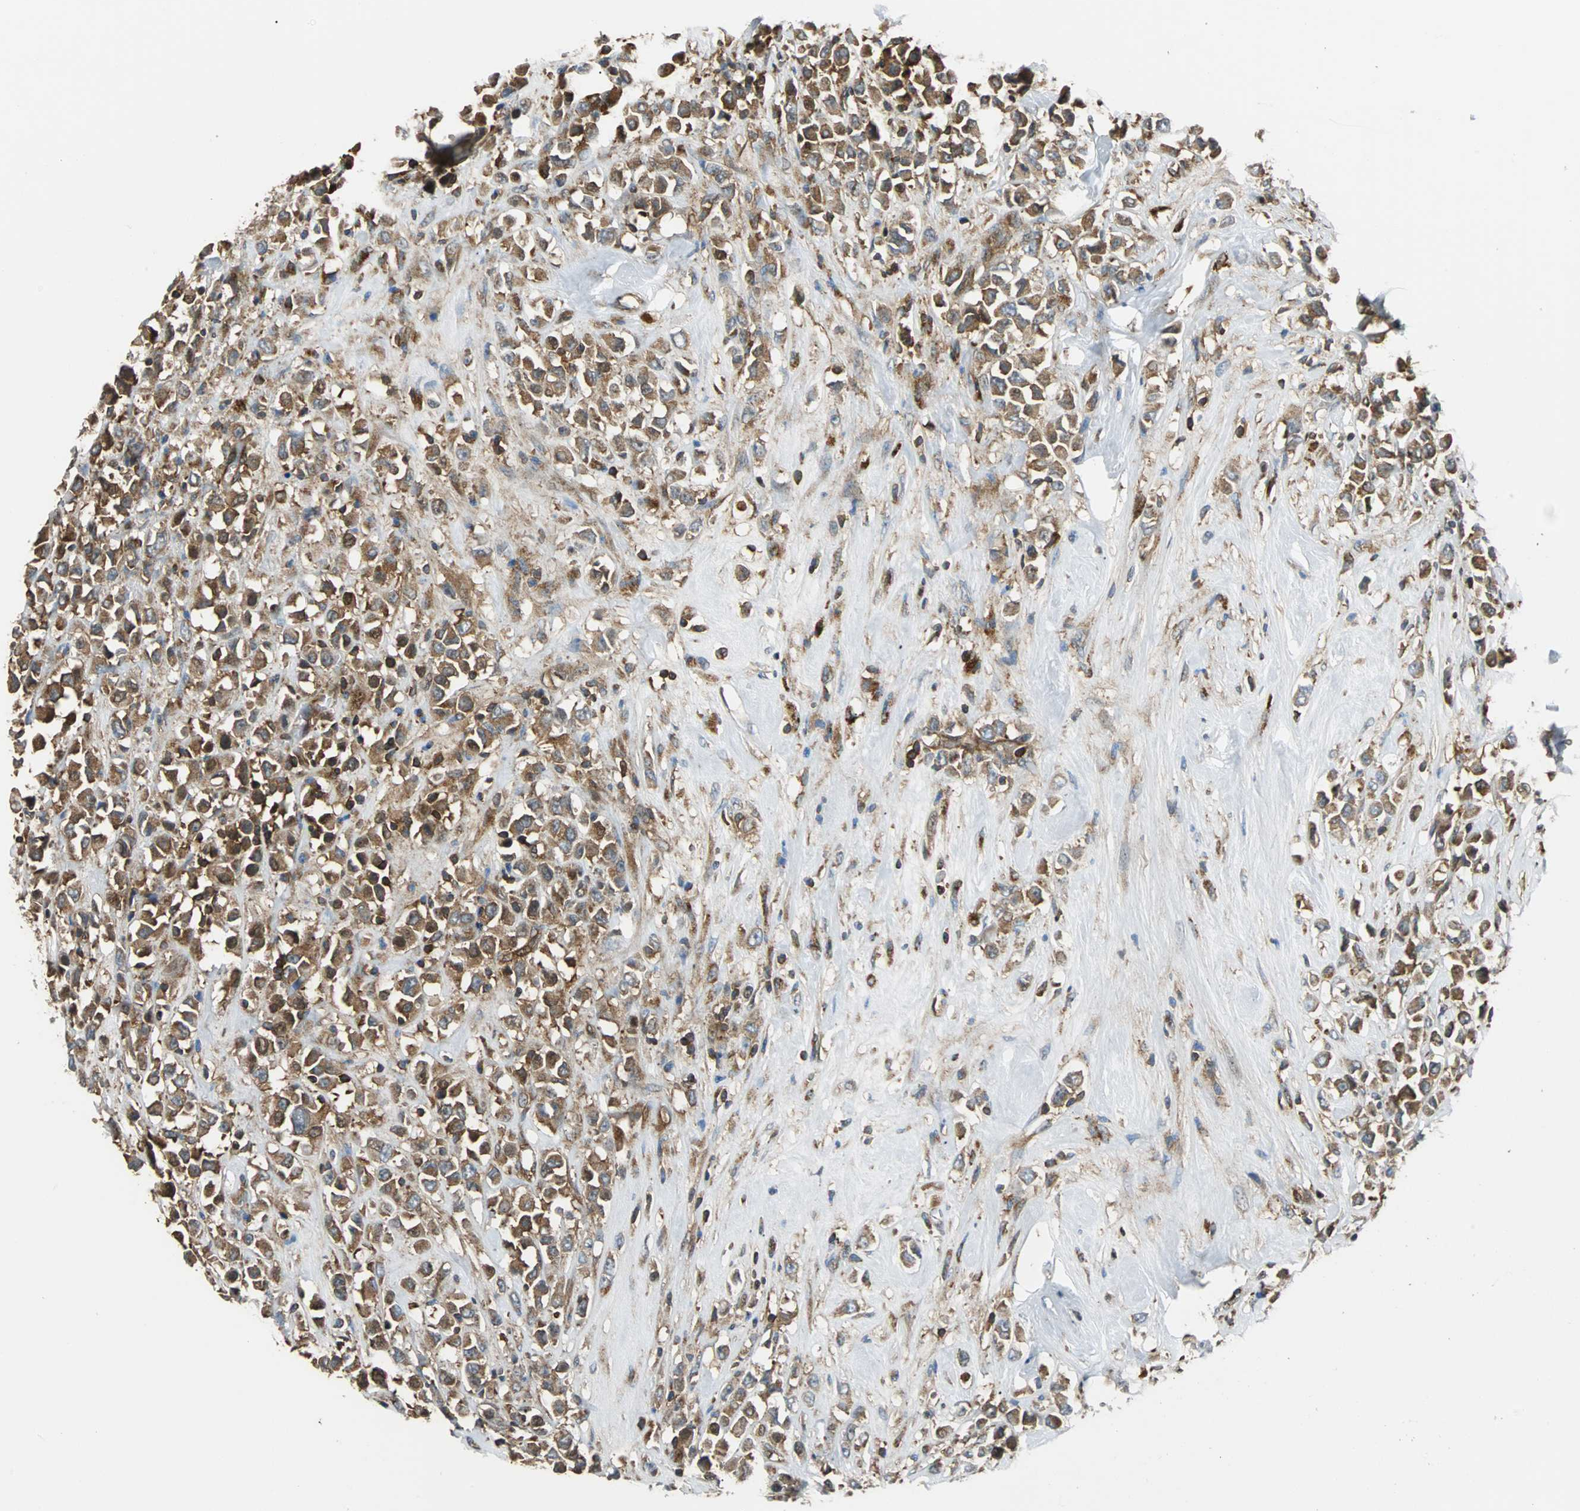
{"staining": {"intensity": "moderate", "quantity": ">75%", "location": "cytoplasmic/membranous"}, "tissue": "breast cancer", "cell_type": "Tumor cells", "image_type": "cancer", "snomed": [{"axis": "morphology", "description": "Duct carcinoma"}, {"axis": "topography", "description": "Breast"}], "caption": "Tumor cells show medium levels of moderate cytoplasmic/membranous staining in approximately >75% of cells in breast invasive ductal carcinoma.", "gene": "RELA", "patient": {"sex": "female", "age": 61}}